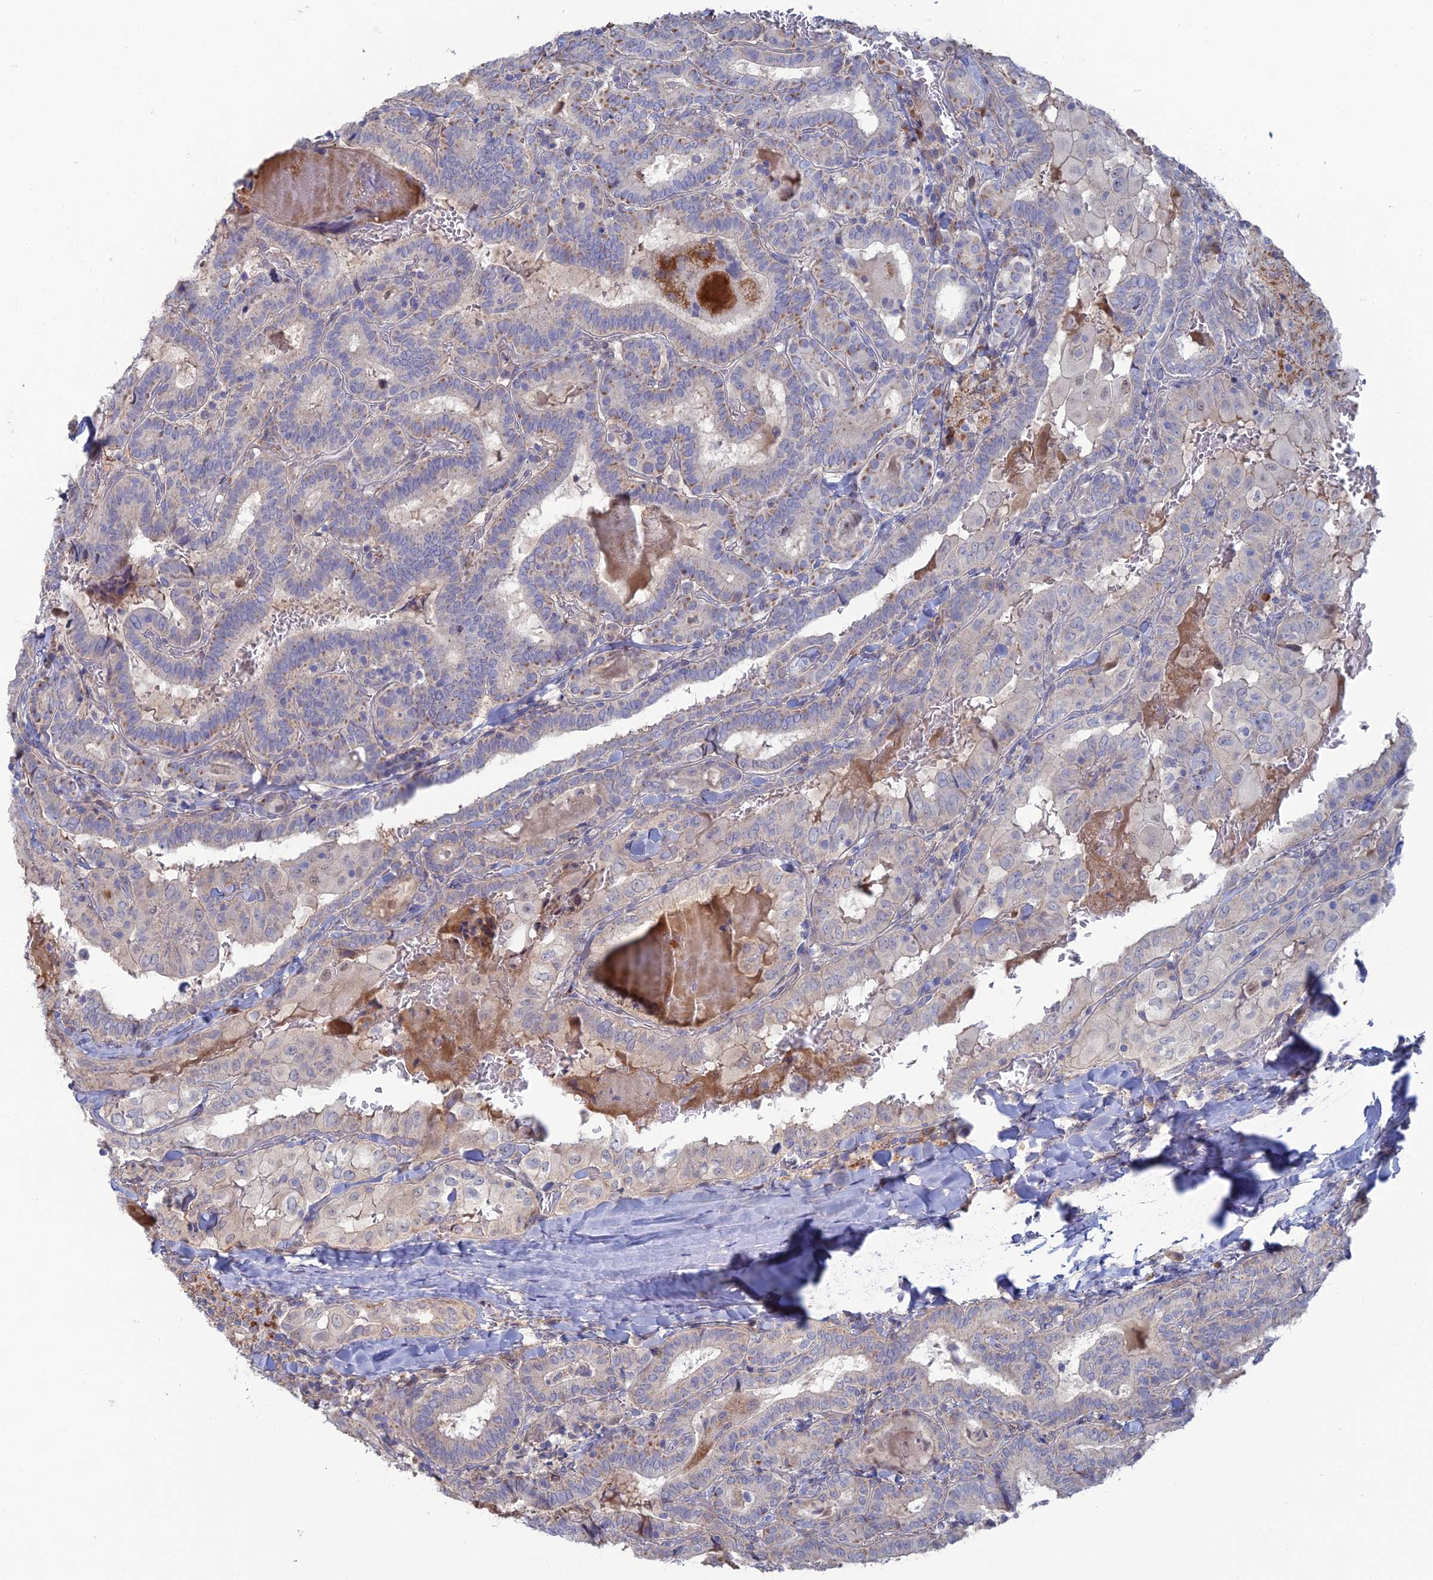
{"staining": {"intensity": "weak", "quantity": "25%-75%", "location": "cytoplasmic/membranous"}, "tissue": "thyroid cancer", "cell_type": "Tumor cells", "image_type": "cancer", "snomed": [{"axis": "morphology", "description": "Papillary adenocarcinoma, NOS"}, {"axis": "topography", "description": "Thyroid gland"}], "caption": "Immunohistochemistry (DAB) staining of thyroid cancer reveals weak cytoplasmic/membranous protein expression in approximately 25%-75% of tumor cells.", "gene": "ARL16", "patient": {"sex": "female", "age": 72}}